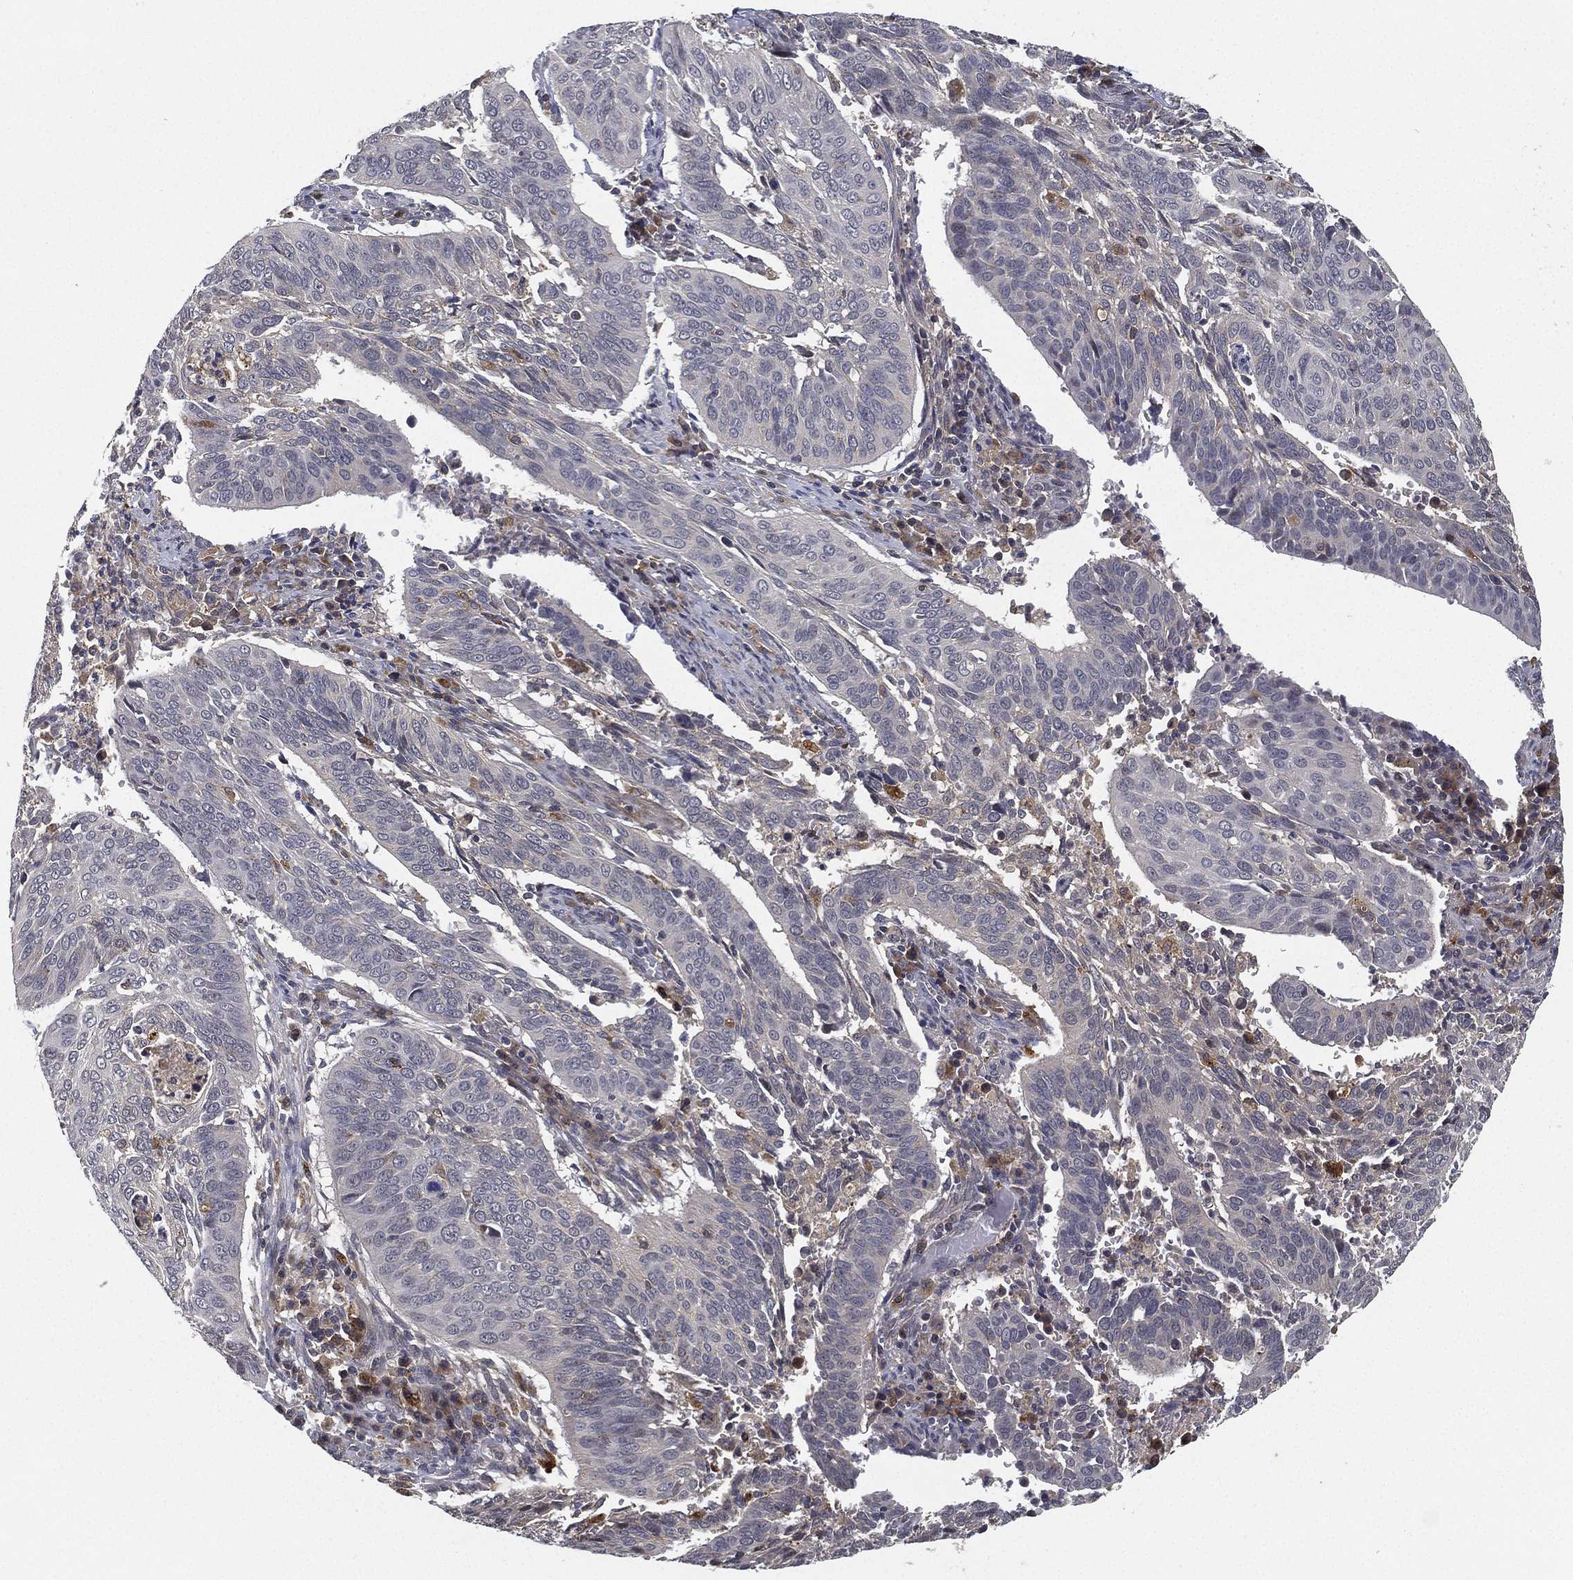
{"staining": {"intensity": "negative", "quantity": "none", "location": "none"}, "tissue": "cervical cancer", "cell_type": "Tumor cells", "image_type": "cancer", "snomed": [{"axis": "morphology", "description": "Normal tissue, NOS"}, {"axis": "morphology", "description": "Squamous cell carcinoma, NOS"}, {"axis": "topography", "description": "Cervix"}], "caption": "Tumor cells show no significant protein positivity in cervical cancer (squamous cell carcinoma).", "gene": "CFAP251", "patient": {"sex": "female", "age": 39}}